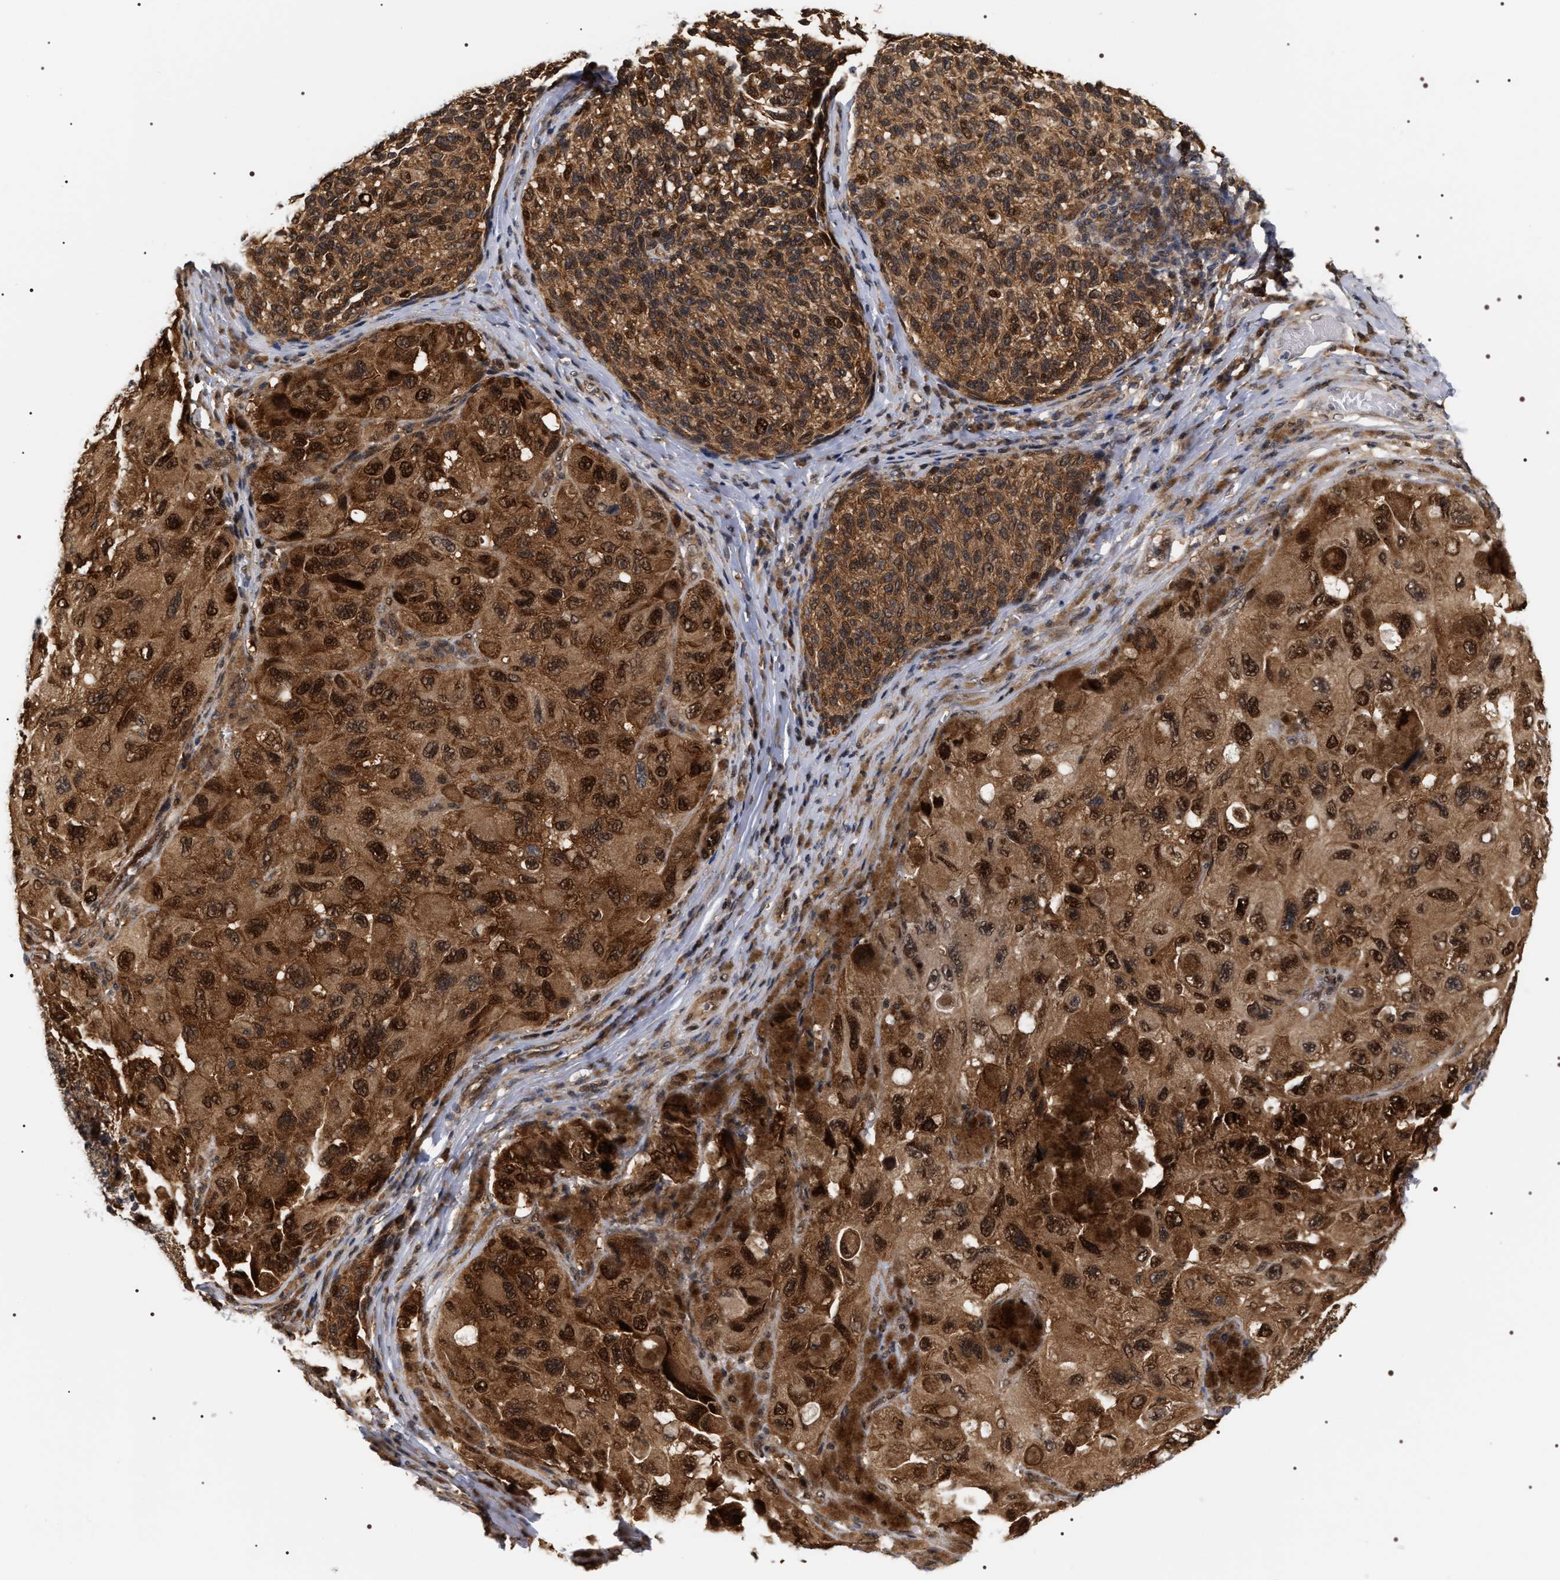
{"staining": {"intensity": "strong", "quantity": ">75%", "location": "cytoplasmic/membranous,nuclear"}, "tissue": "melanoma", "cell_type": "Tumor cells", "image_type": "cancer", "snomed": [{"axis": "morphology", "description": "Malignant melanoma, NOS"}, {"axis": "topography", "description": "Skin"}], "caption": "Tumor cells demonstrate high levels of strong cytoplasmic/membranous and nuclear expression in approximately >75% of cells in human melanoma.", "gene": "BAG6", "patient": {"sex": "female", "age": 73}}